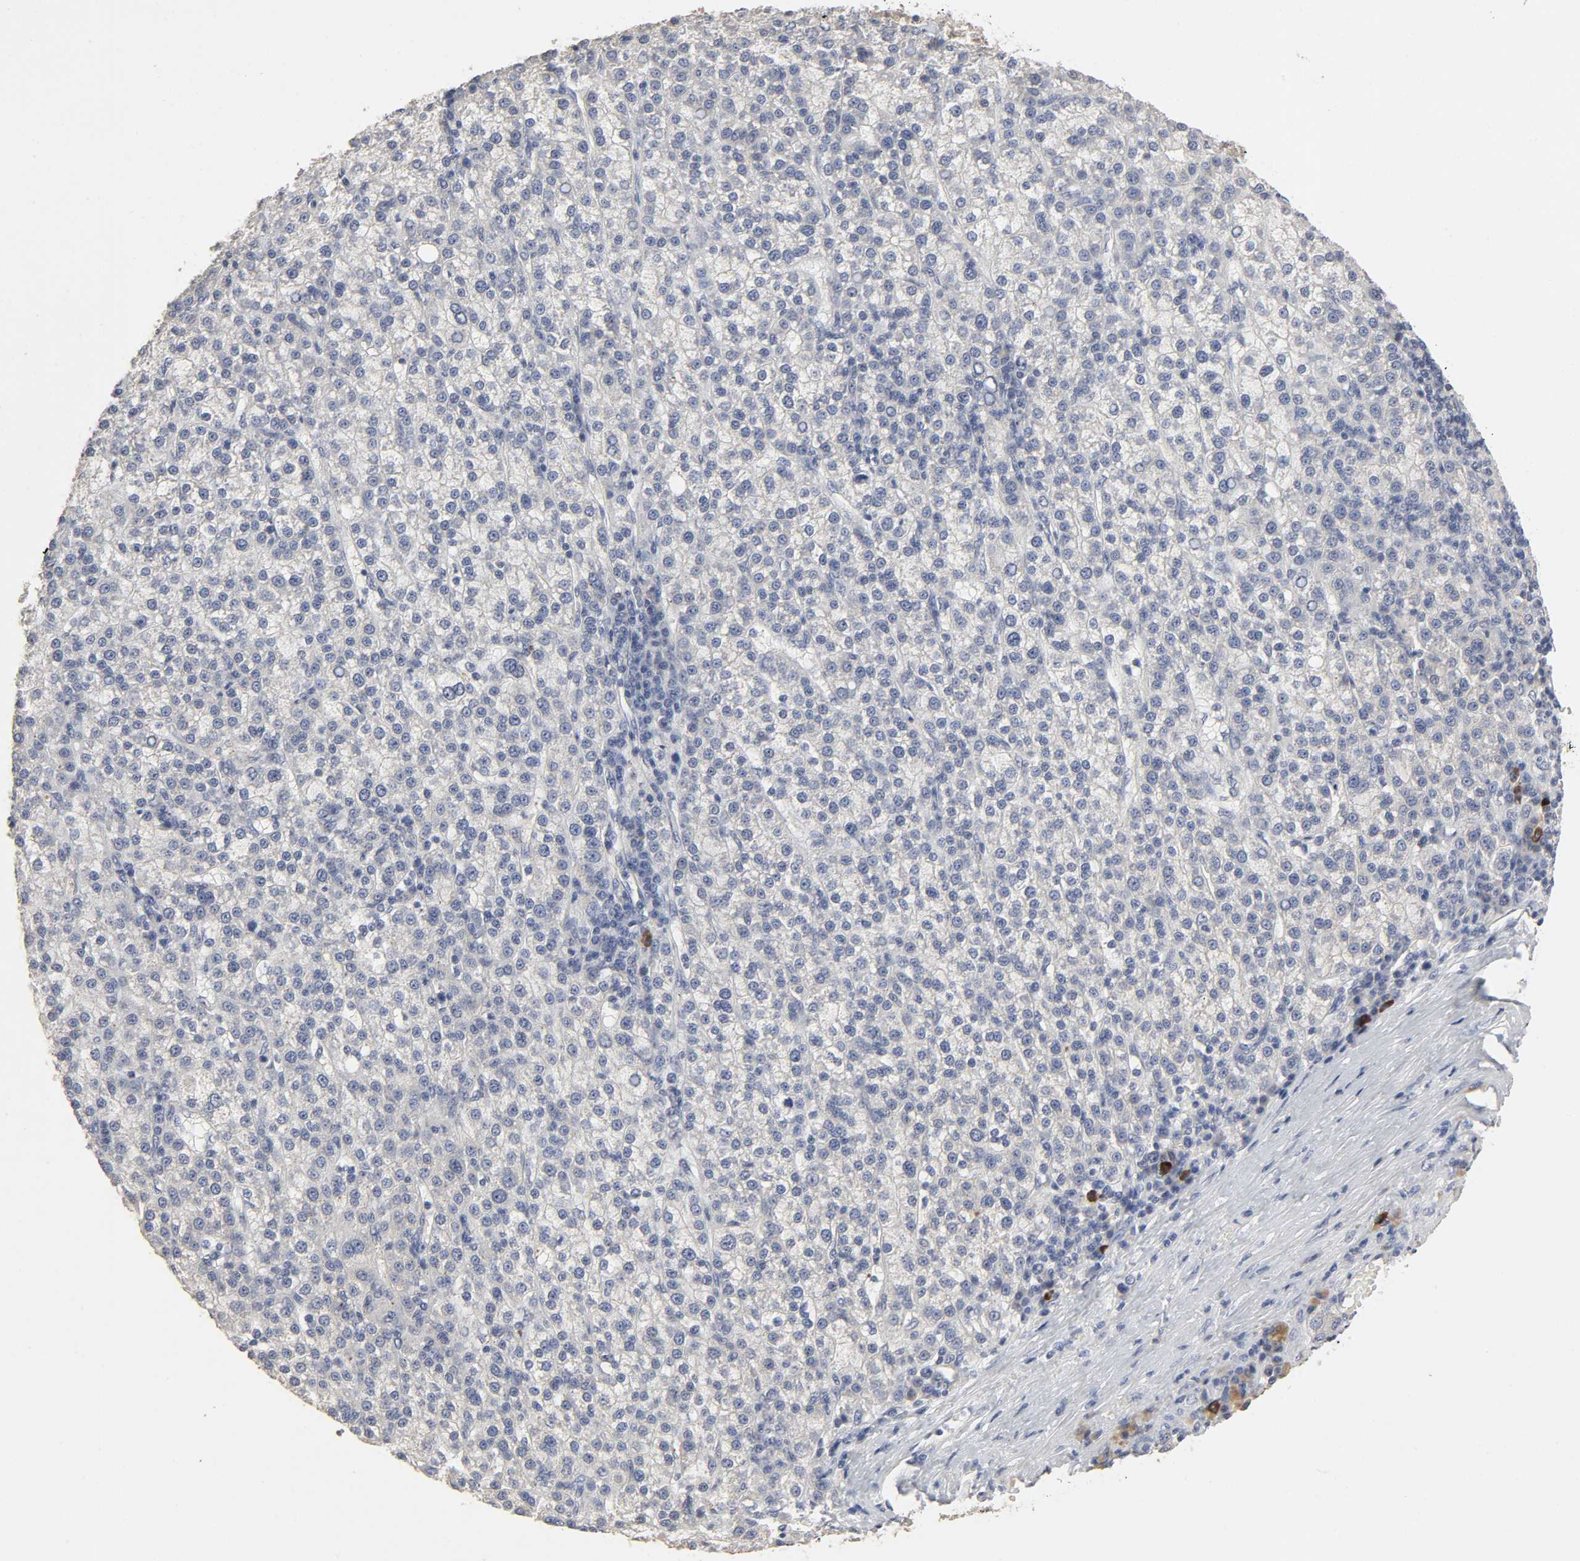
{"staining": {"intensity": "negative", "quantity": "none", "location": "none"}, "tissue": "liver cancer", "cell_type": "Tumor cells", "image_type": "cancer", "snomed": [{"axis": "morphology", "description": "Carcinoma, Hepatocellular, NOS"}, {"axis": "topography", "description": "Liver"}], "caption": "Tumor cells are negative for brown protein staining in hepatocellular carcinoma (liver). Brightfield microscopy of immunohistochemistry stained with DAB (3,3'-diaminobenzidine) (brown) and hematoxylin (blue), captured at high magnification.", "gene": "SLC10A2", "patient": {"sex": "female", "age": 58}}